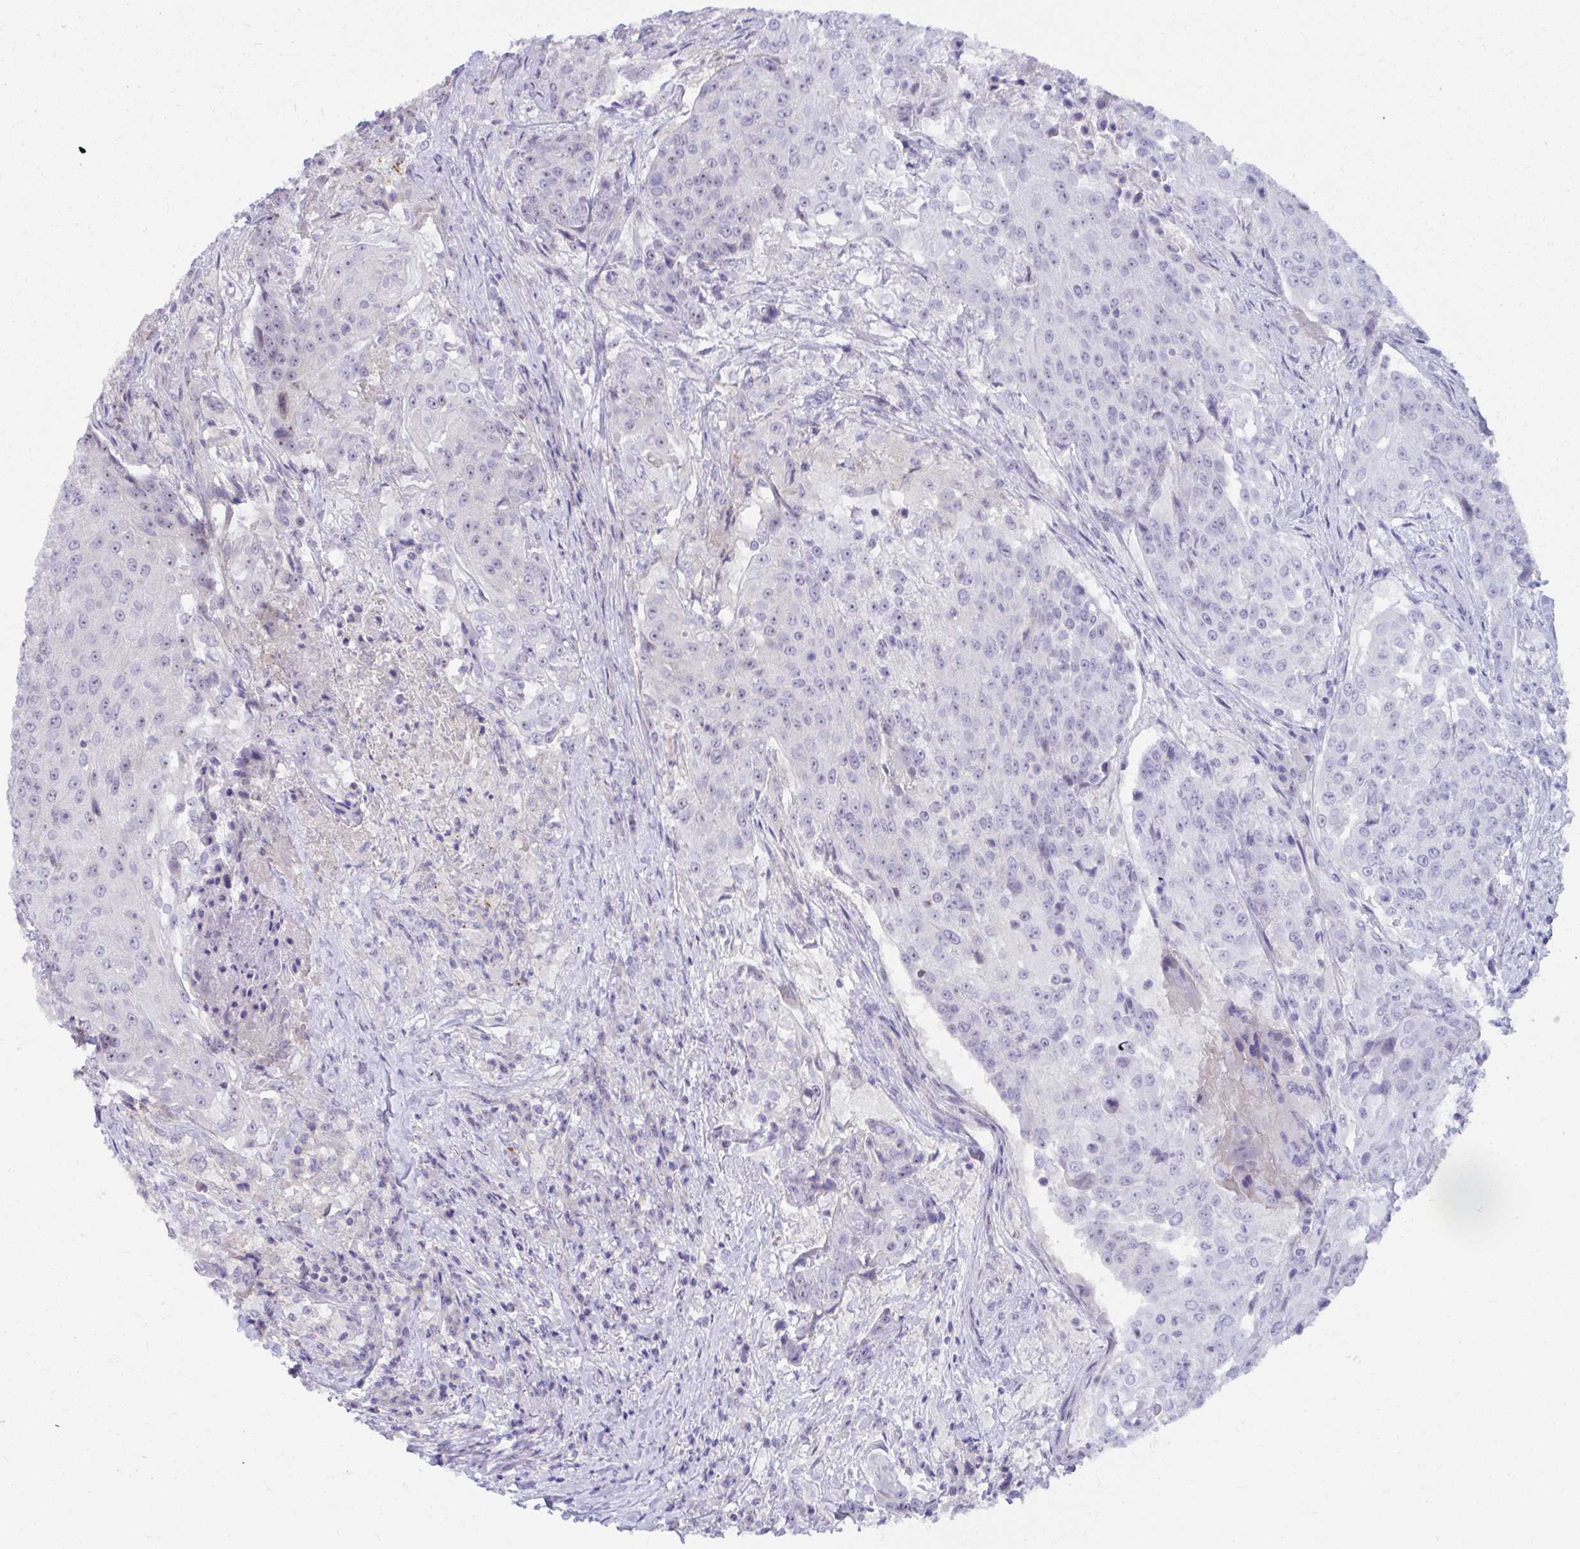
{"staining": {"intensity": "negative", "quantity": "none", "location": "none"}, "tissue": "urothelial cancer", "cell_type": "Tumor cells", "image_type": "cancer", "snomed": [{"axis": "morphology", "description": "Urothelial carcinoma, High grade"}, {"axis": "topography", "description": "Urinary bladder"}], "caption": "High-grade urothelial carcinoma stained for a protein using immunohistochemistry demonstrates no staining tumor cells.", "gene": "MUS81", "patient": {"sex": "female", "age": 63}}